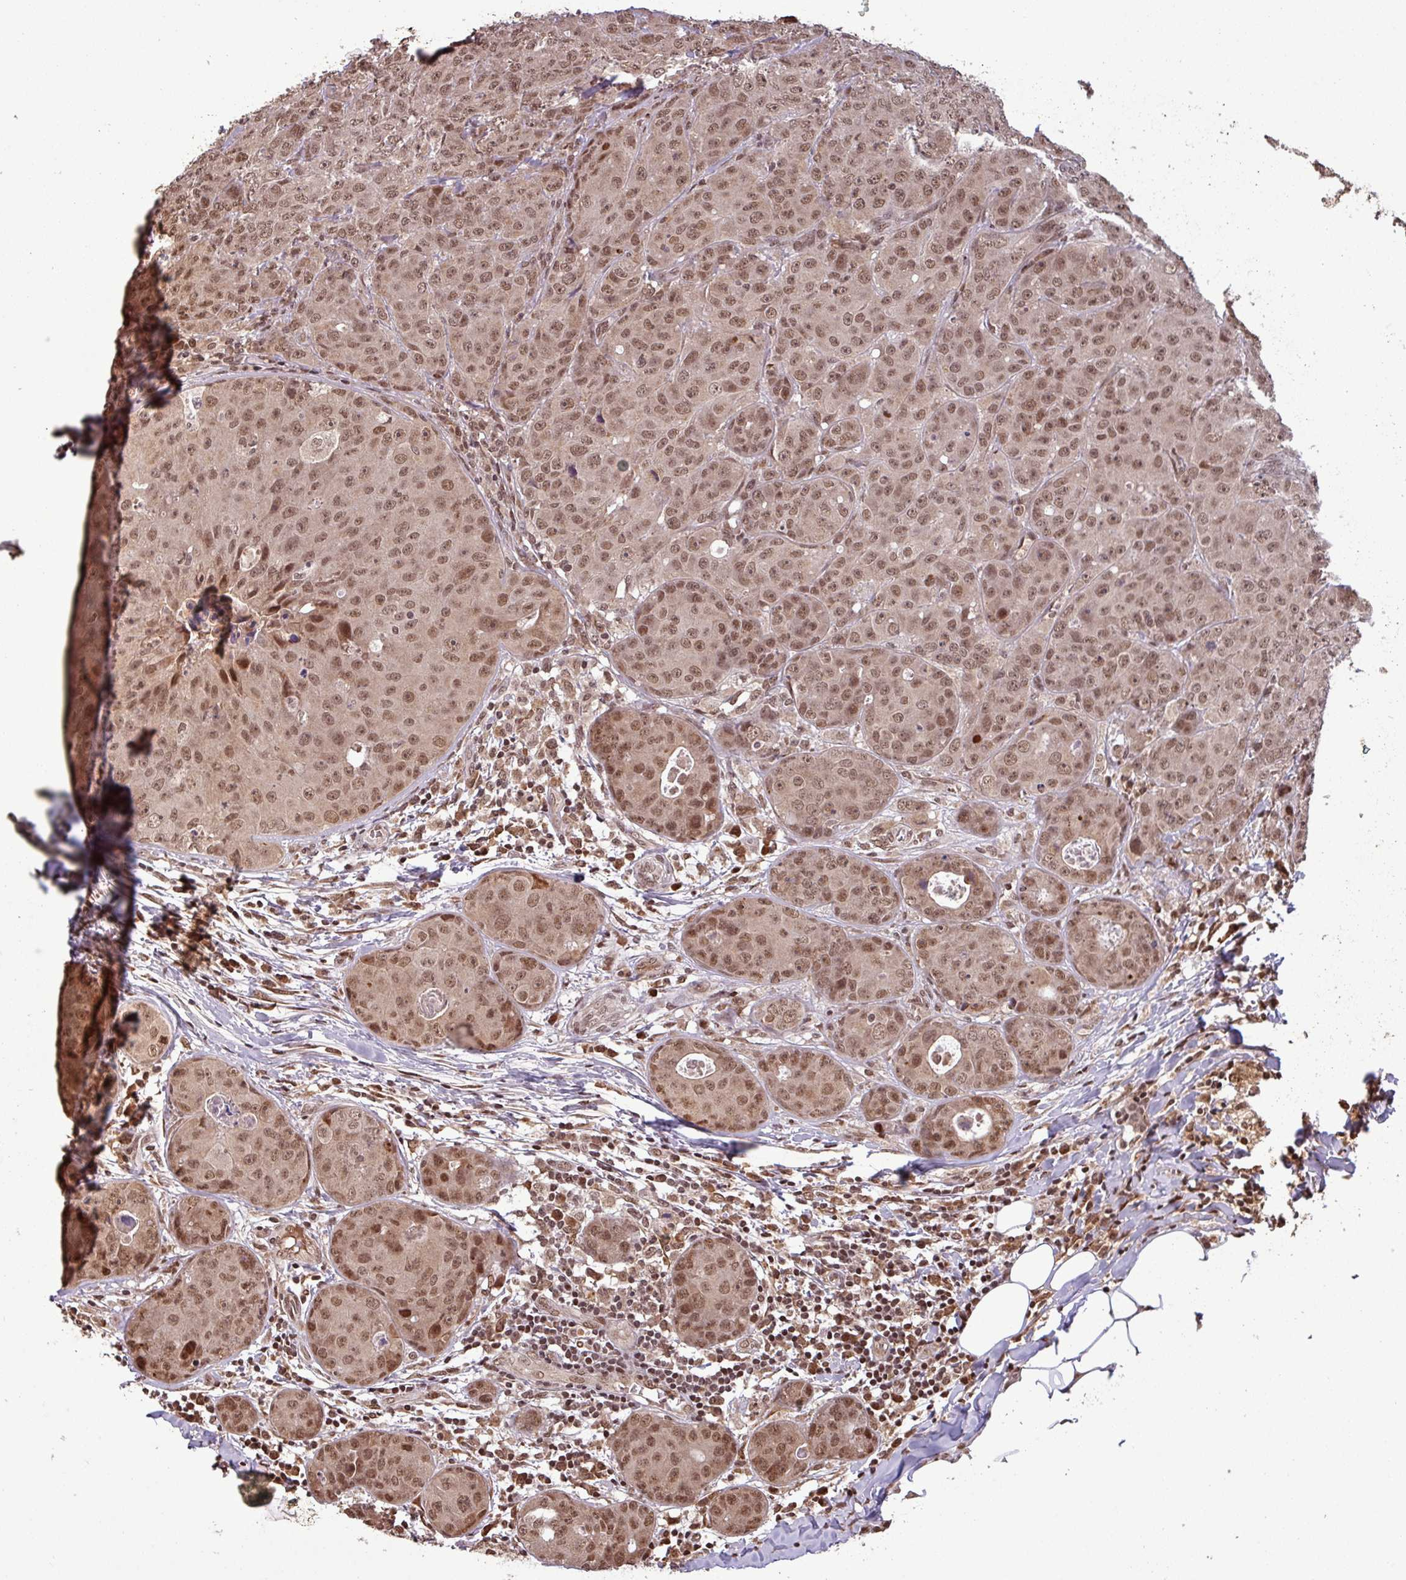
{"staining": {"intensity": "moderate", "quantity": ">75%", "location": "nuclear"}, "tissue": "breast cancer", "cell_type": "Tumor cells", "image_type": "cancer", "snomed": [{"axis": "morphology", "description": "Duct carcinoma"}, {"axis": "topography", "description": "Breast"}], "caption": "The histopathology image displays a brown stain indicating the presence of a protein in the nuclear of tumor cells in intraductal carcinoma (breast).", "gene": "NOB1", "patient": {"sex": "female", "age": 43}}